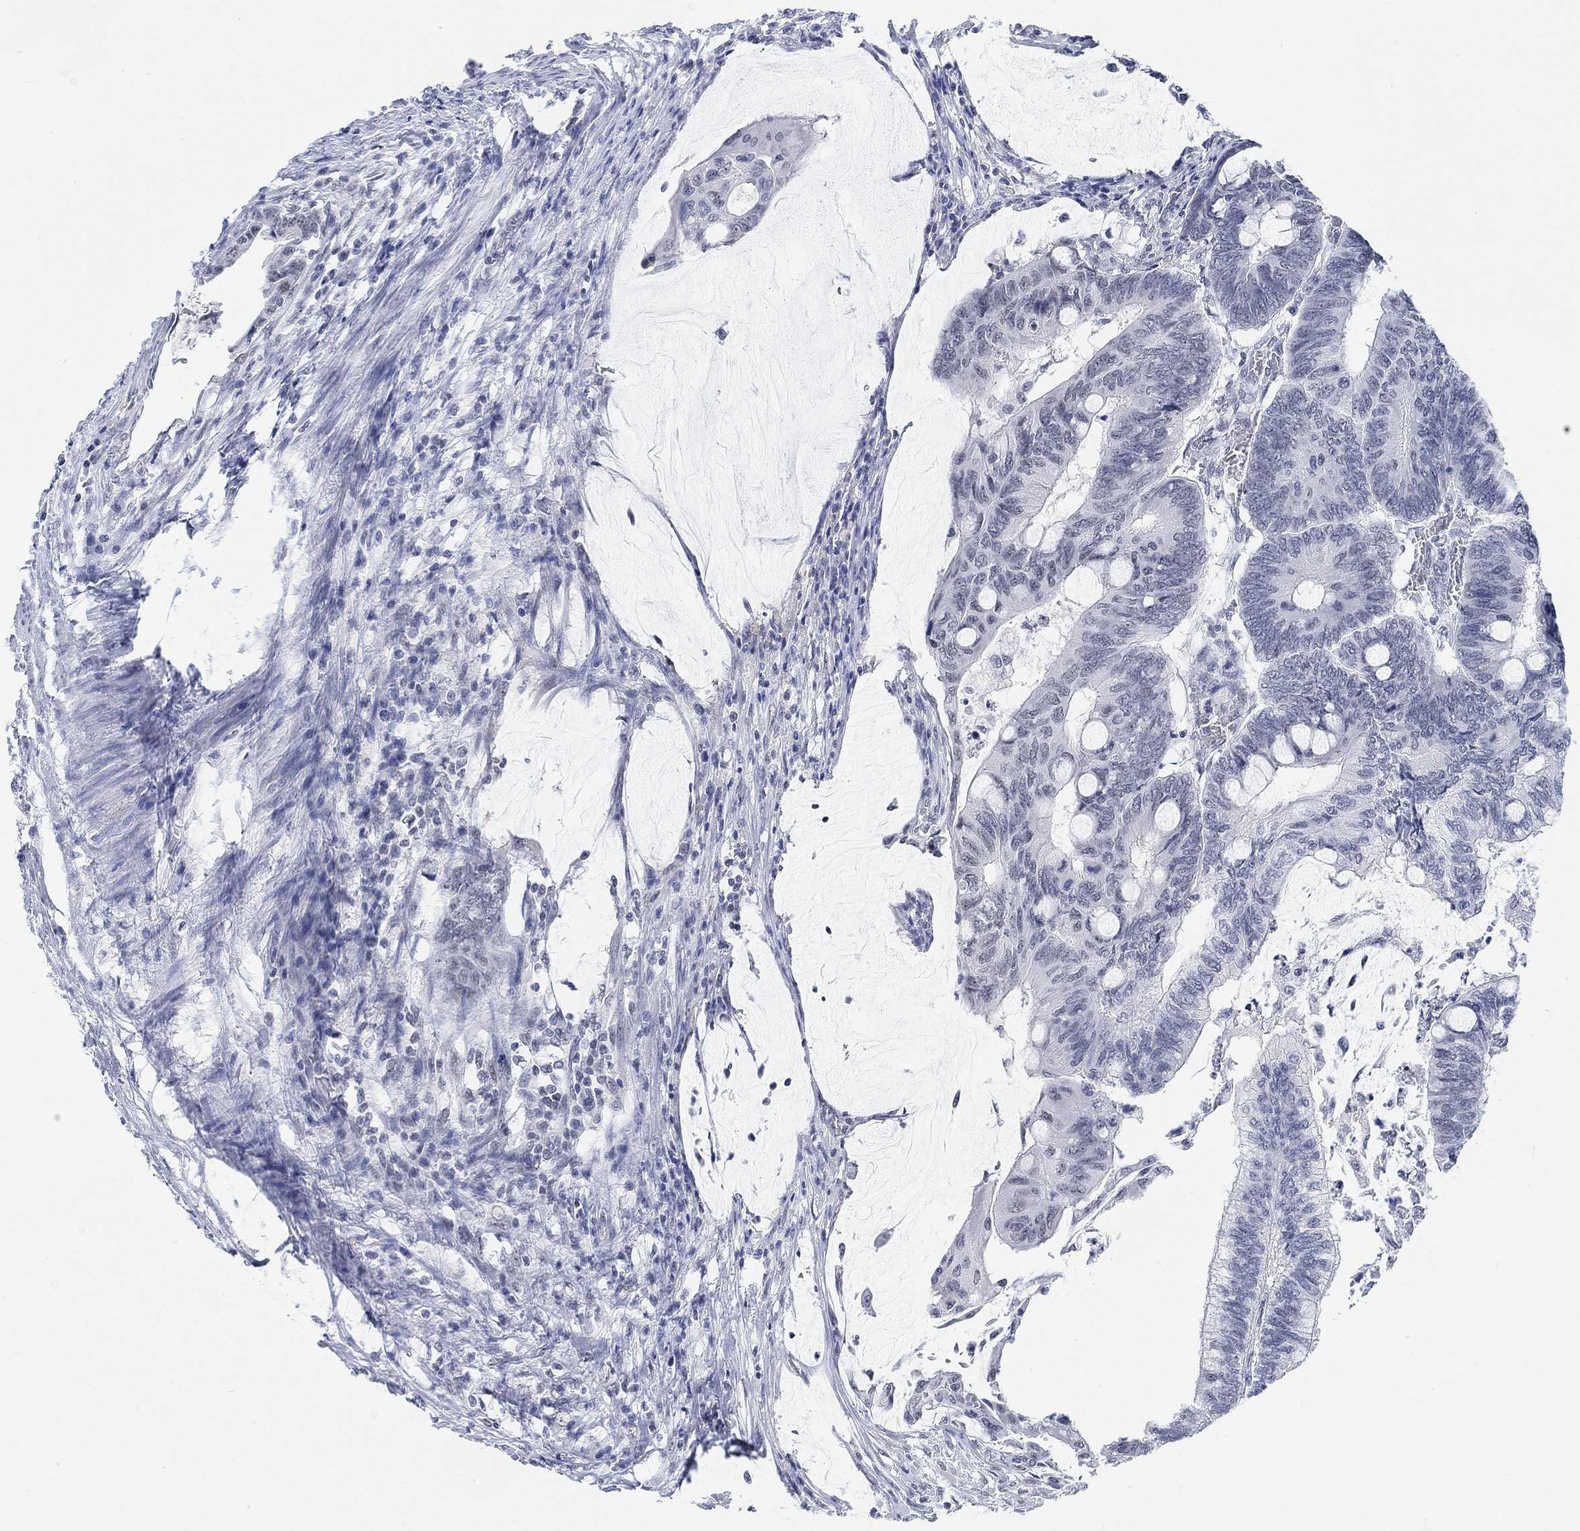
{"staining": {"intensity": "negative", "quantity": "none", "location": "none"}, "tissue": "colorectal cancer", "cell_type": "Tumor cells", "image_type": "cancer", "snomed": [{"axis": "morphology", "description": "Normal tissue, NOS"}, {"axis": "morphology", "description": "Adenocarcinoma, NOS"}, {"axis": "topography", "description": "Rectum"}, {"axis": "topography", "description": "Peripheral nerve tissue"}], "caption": "Adenocarcinoma (colorectal) was stained to show a protein in brown. There is no significant staining in tumor cells.", "gene": "PURG", "patient": {"sex": "male", "age": 92}}